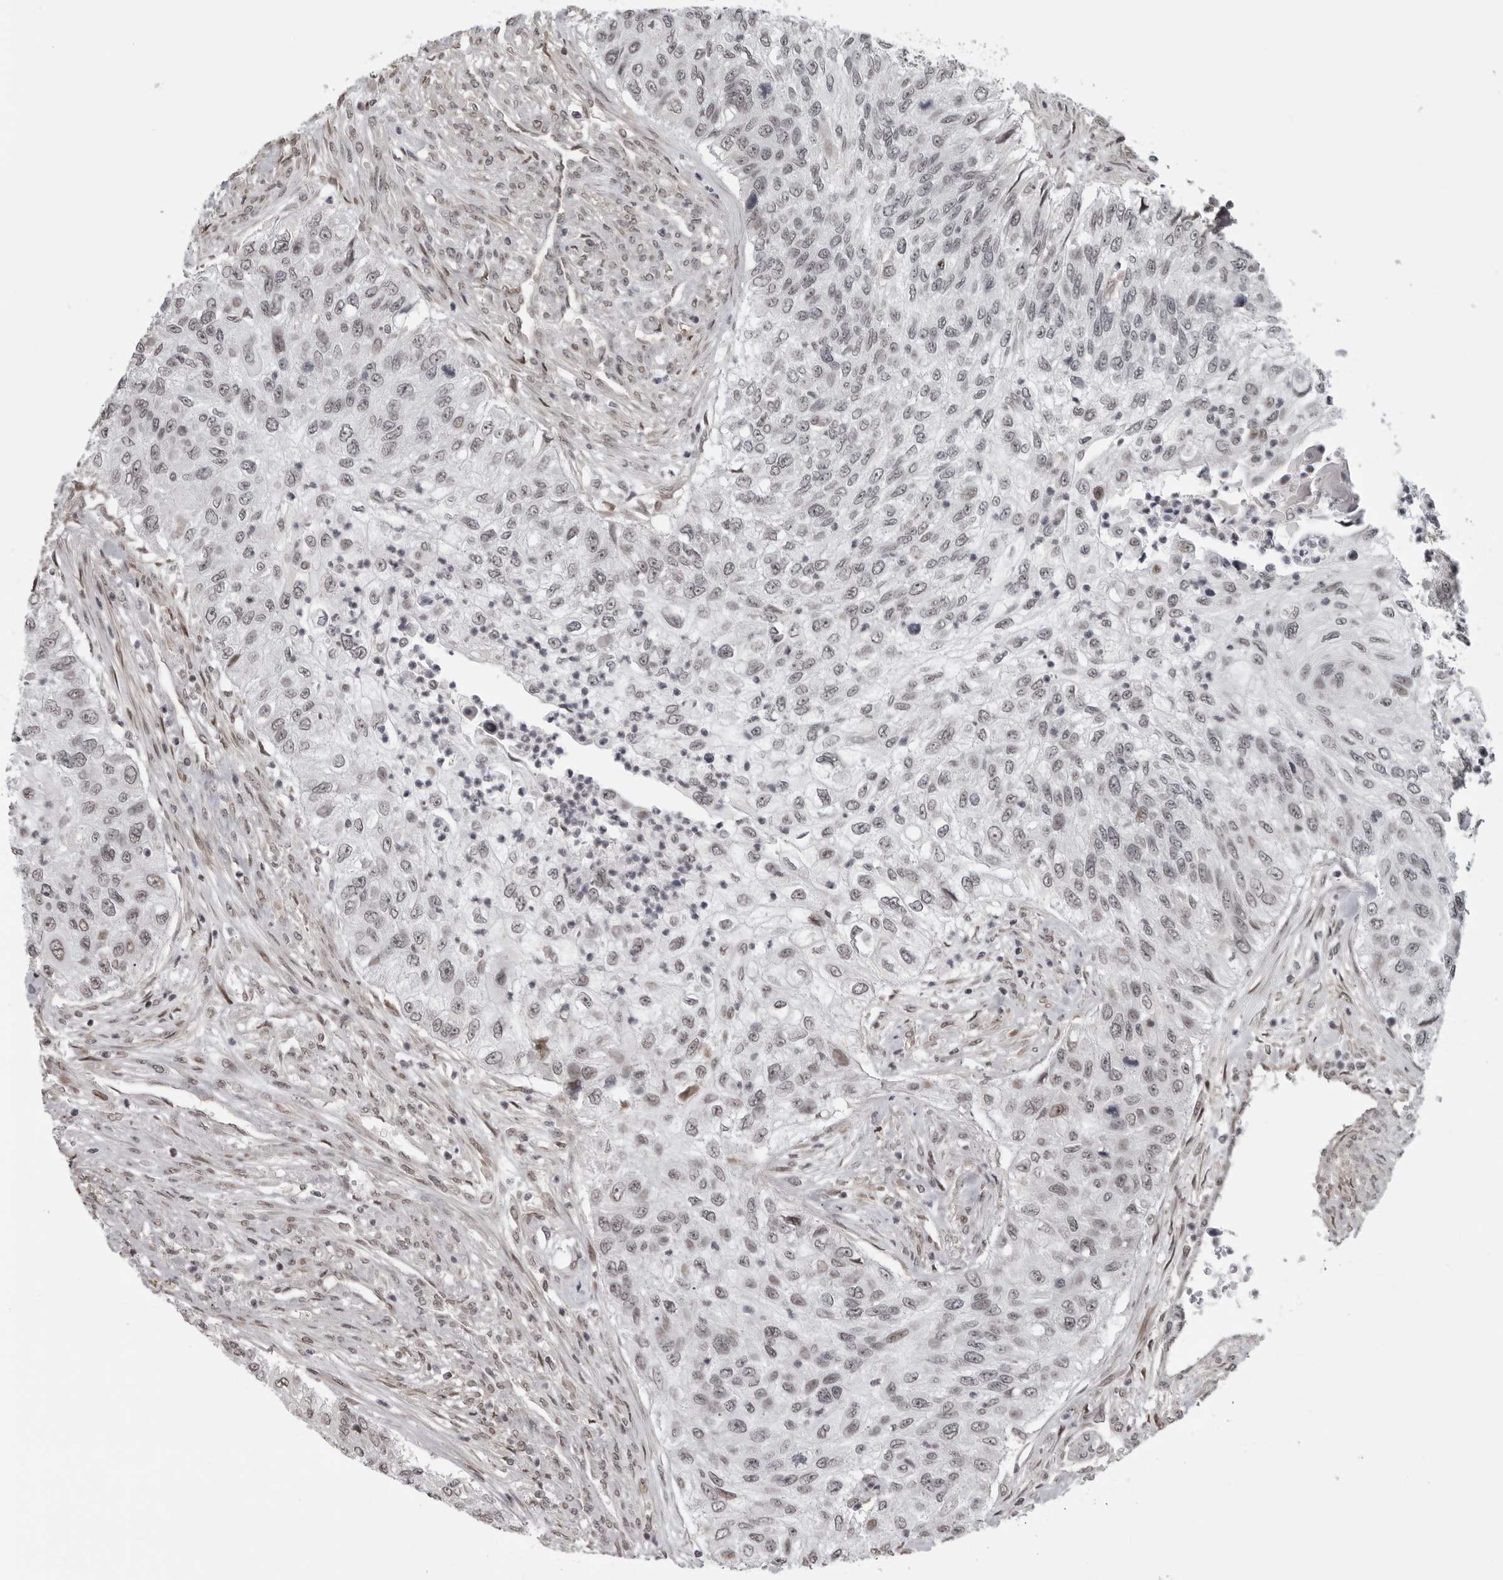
{"staining": {"intensity": "weak", "quantity": "25%-75%", "location": "nuclear"}, "tissue": "urothelial cancer", "cell_type": "Tumor cells", "image_type": "cancer", "snomed": [{"axis": "morphology", "description": "Urothelial carcinoma, High grade"}, {"axis": "topography", "description": "Urinary bladder"}], "caption": "Brown immunohistochemical staining in urothelial cancer demonstrates weak nuclear expression in about 25%-75% of tumor cells.", "gene": "MAF", "patient": {"sex": "female", "age": 60}}